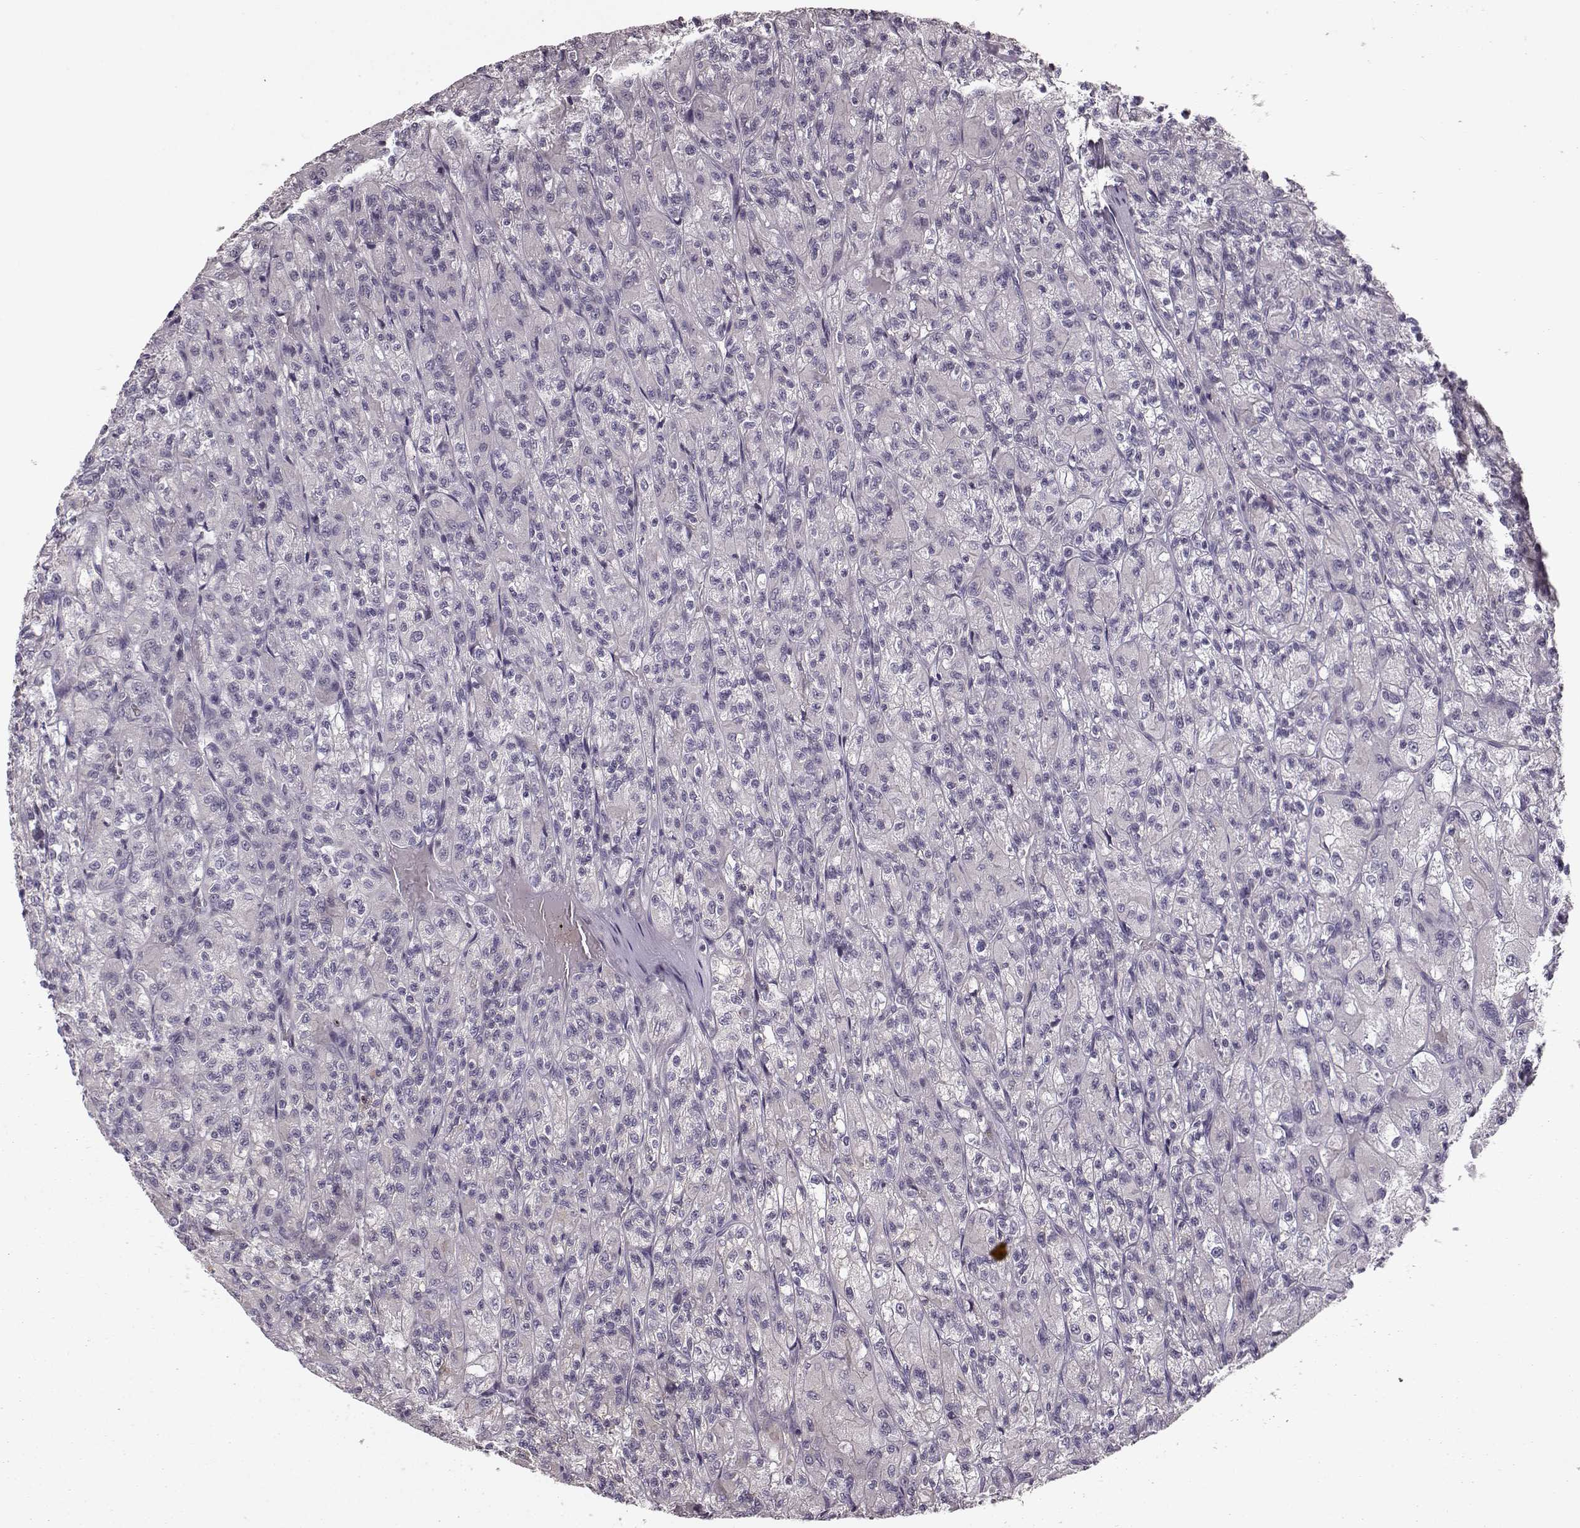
{"staining": {"intensity": "weak", "quantity": "25%-75%", "location": "cytoplasmic/membranous"}, "tissue": "renal cancer", "cell_type": "Tumor cells", "image_type": "cancer", "snomed": [{"axis": "morphology", "description": "Adenocarcinoma, NOS"}, {"axis": "topography", "description": "Kidney"}], "caption": "Immunohistochemistry (IHC) (DAB (3,3'-diaminobenzidine)) staining of human renal cancer reveals weak cytoplasmic/membranous protein staining in about 25%-75% of tumor cells.", "gene": "MTR", "patient": {"sex": "female", "age": 70}}